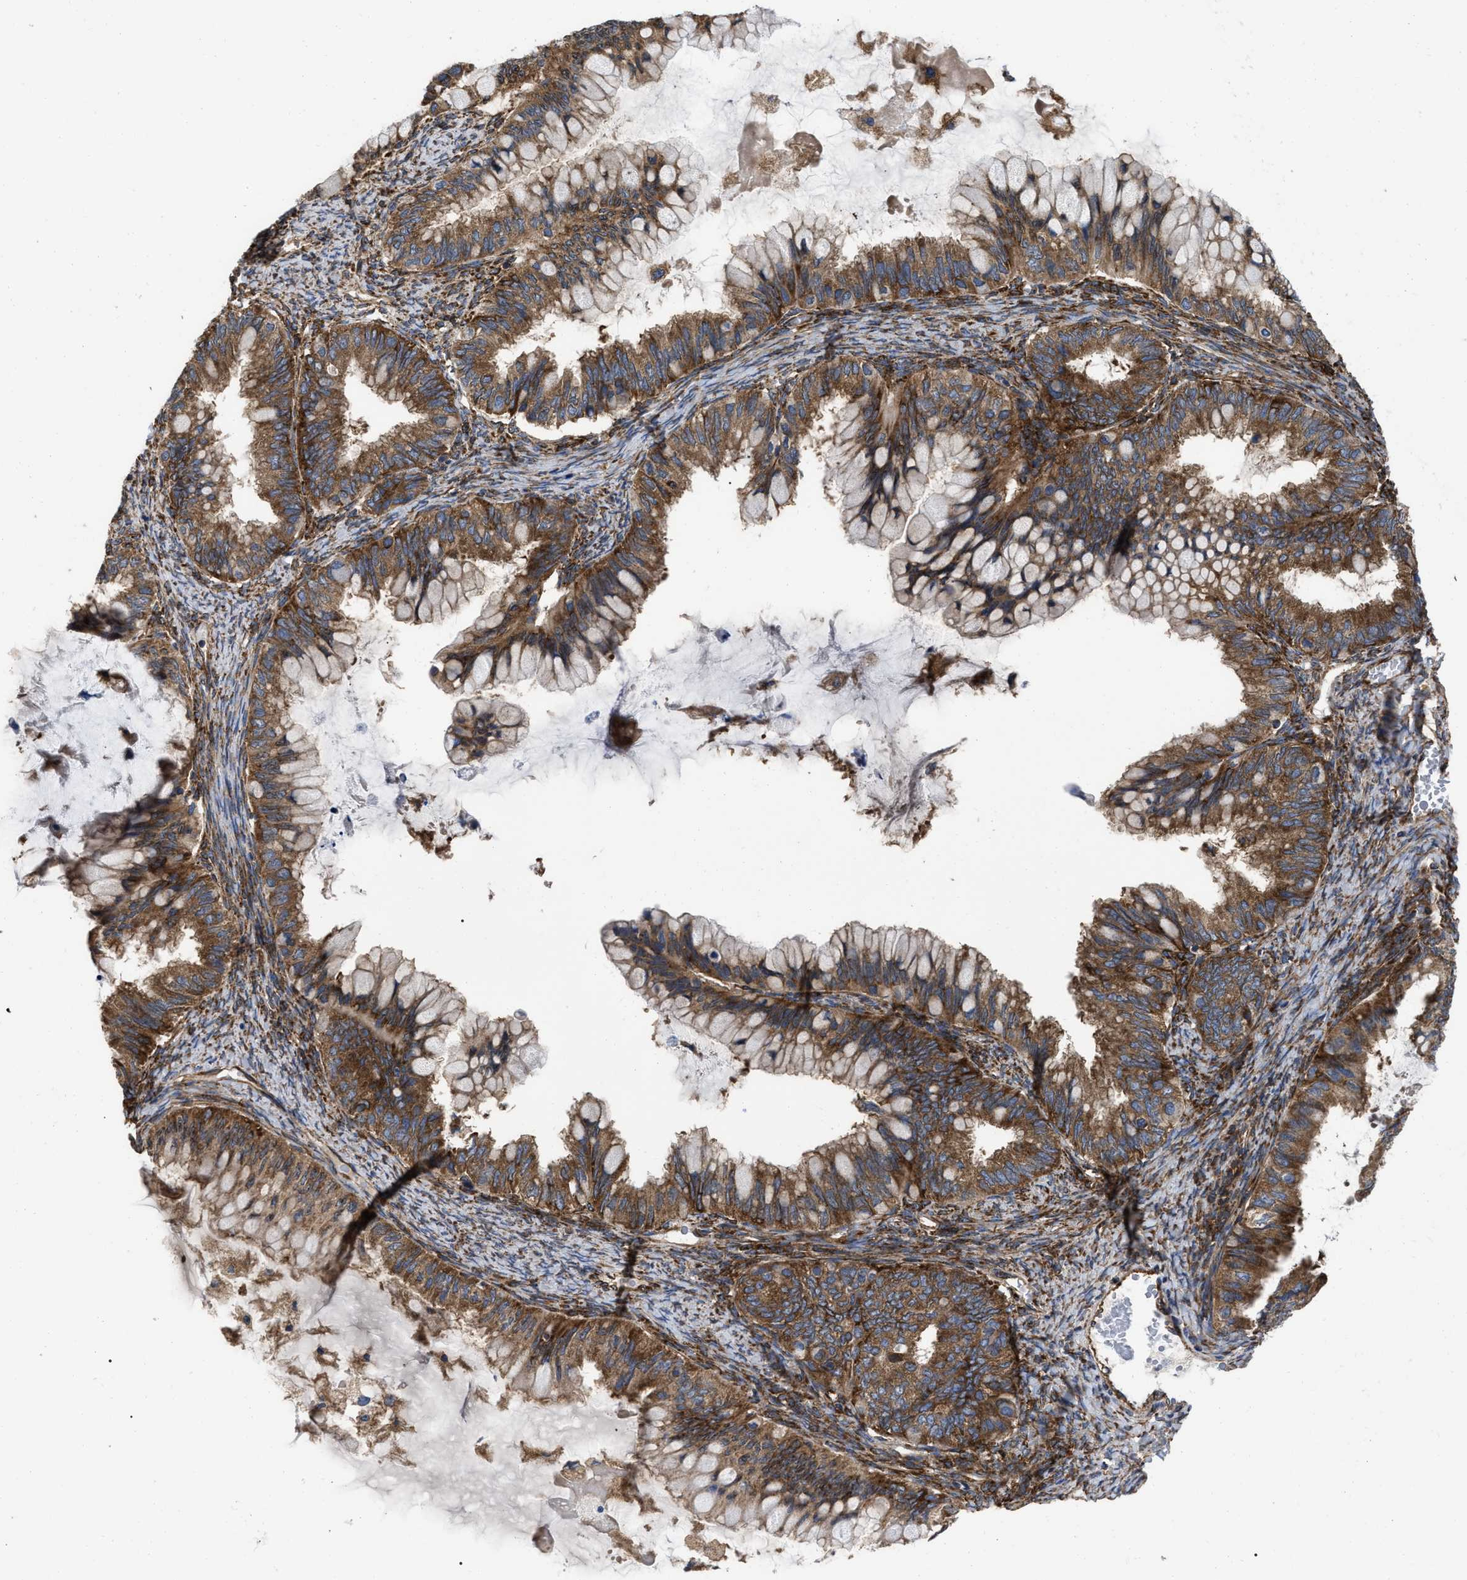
{"staining": {"intensity": "strong", "quantity": ">75%", "location": "cytoplasmic/membranous"}, "tissue": "ovarian cancer", "cell_type": "Tumor cells", "image_type": "cancer", "snomed": [{"axis": "morphology", "description": "Cystadenocarcinoma, mucinous, NOS"}, {"axis": "topography", "description": "Ovary"}], "caption": "A brown stain labels strong cytoplasmic/membranous expression of a protein in ovarian mucinous cystadenocarcinoma tumor cells. The staining was performed using DAB to visualize the protein expression in brown, while the nuclei were stained in blue with hematoxylin (Magnification: 20x).", "gene": "FAM120A", "patient": {"sex": "female", "age": 80}}